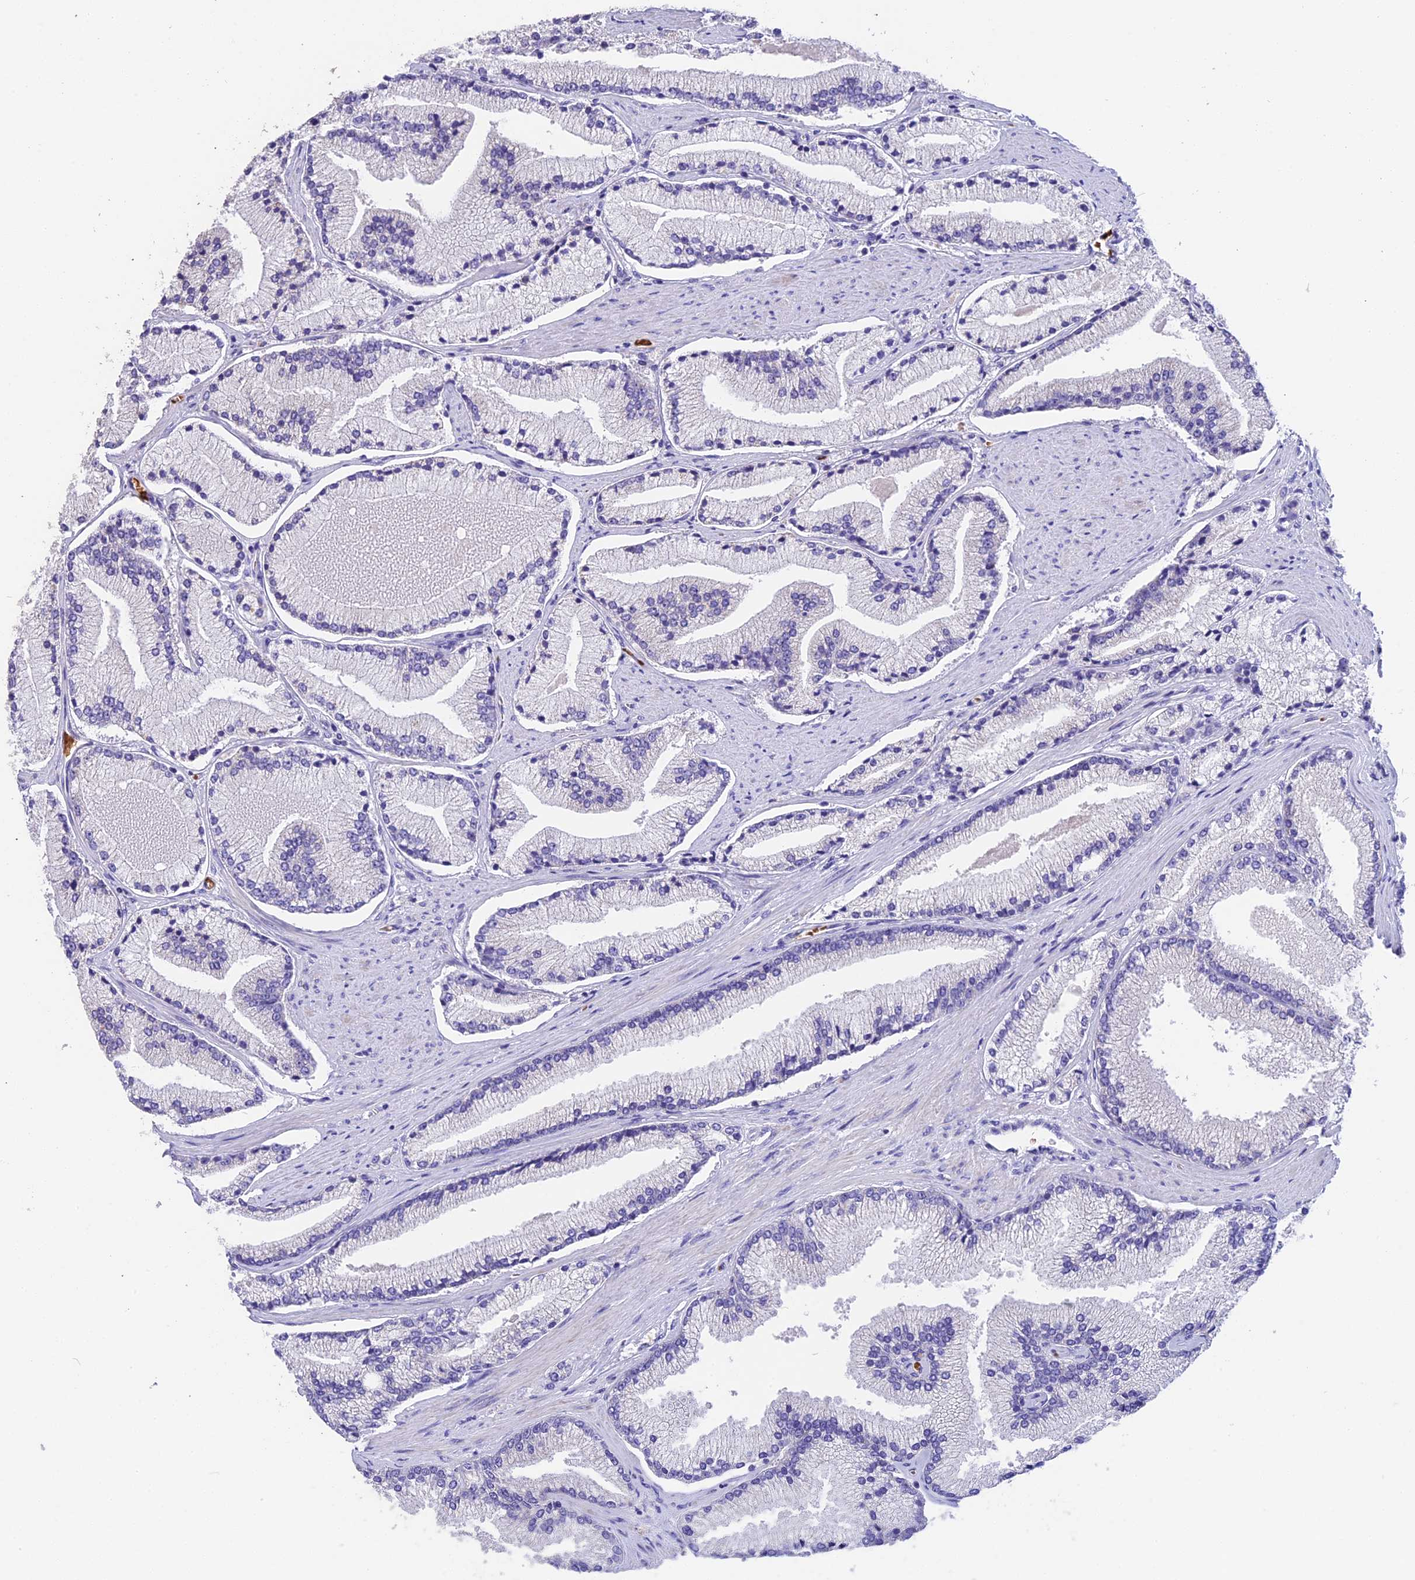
{"staining": {"intensity": "negative", "quantity": "none", "location": "none"}, "tissue": "prostate cancer", "cell_type": "Tumor cells", "image_type": "cancer", "snomed": [{"axis": "morphology", "description": "Adenocarcinoma, High grade"}, {"axis": "topography", "description": "Prostate"}], "caption": "An immunohistochemistry image of adenocarcinoma (high-grade) (prostate) is shown. There is no staining in tumor cells of adenocarcinoma (high-grade) (prostate). Brightfield microscopy of IHC stained with DAB (brown) and hematoxylin (blue), captured at high magnification.", "gene": "TNNC2", "patient": {"sex": "male", "age": 67}}